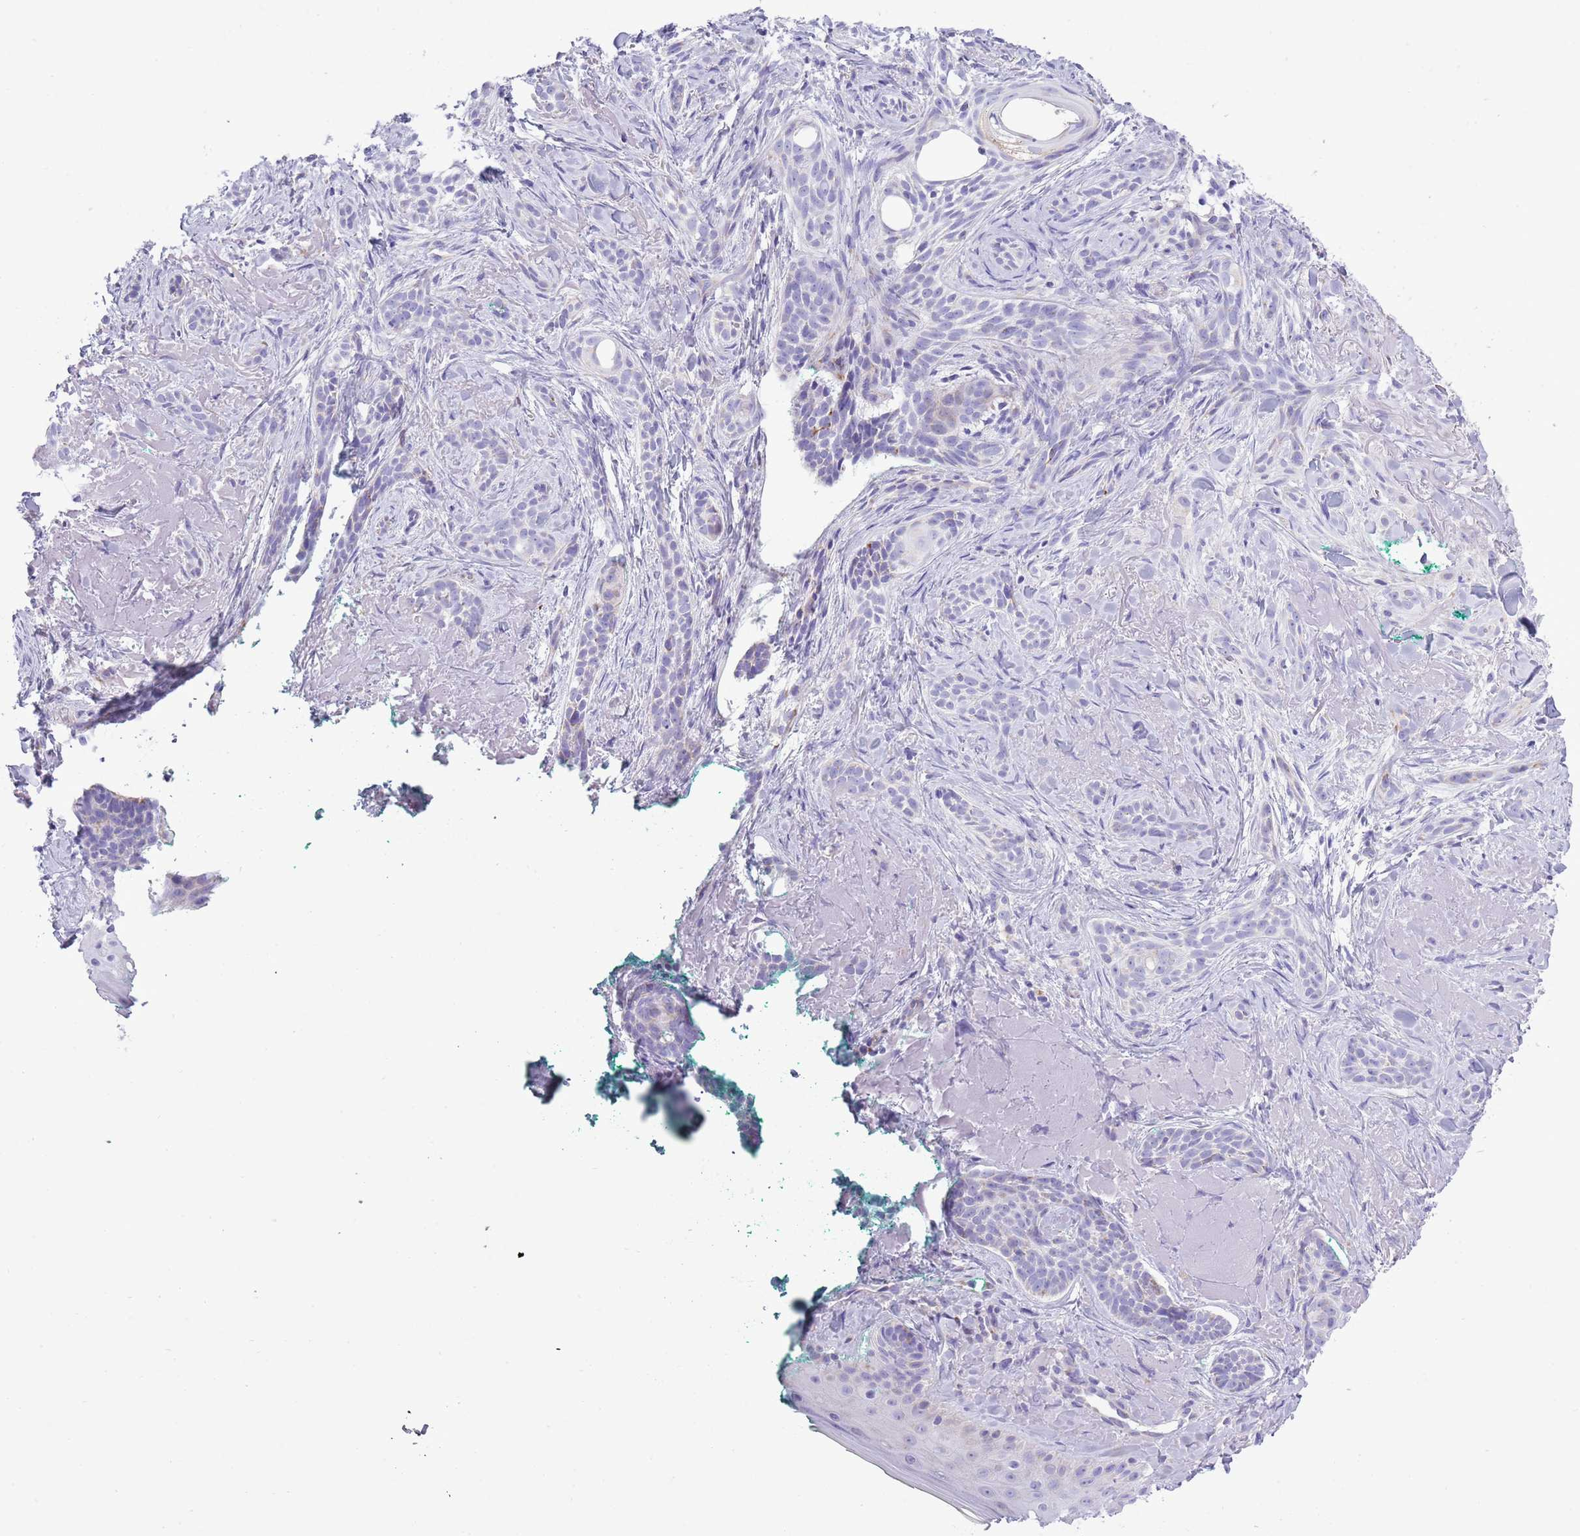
{"staining": {"intensity": "negative", "quantity": "none", "location": "none"}, "tissue": "skin cancer", "cell_type": "Tumor cells", "image_type": "cancer", "snomed": [{"axis": "morphology", "description": "Basal cell carcinoma"}, {"axis": "topography", "description": "Skin"}], "caption": "This photomicrograph is of basal cell carcinoma (skin) stained with immunohistochemistry to label a protein in brown with the nuclei are counter-stained blue. There is no positivity in tumor cells.", "gene": "MOCOS", "patient": {"sex": "male", "age": 71}}